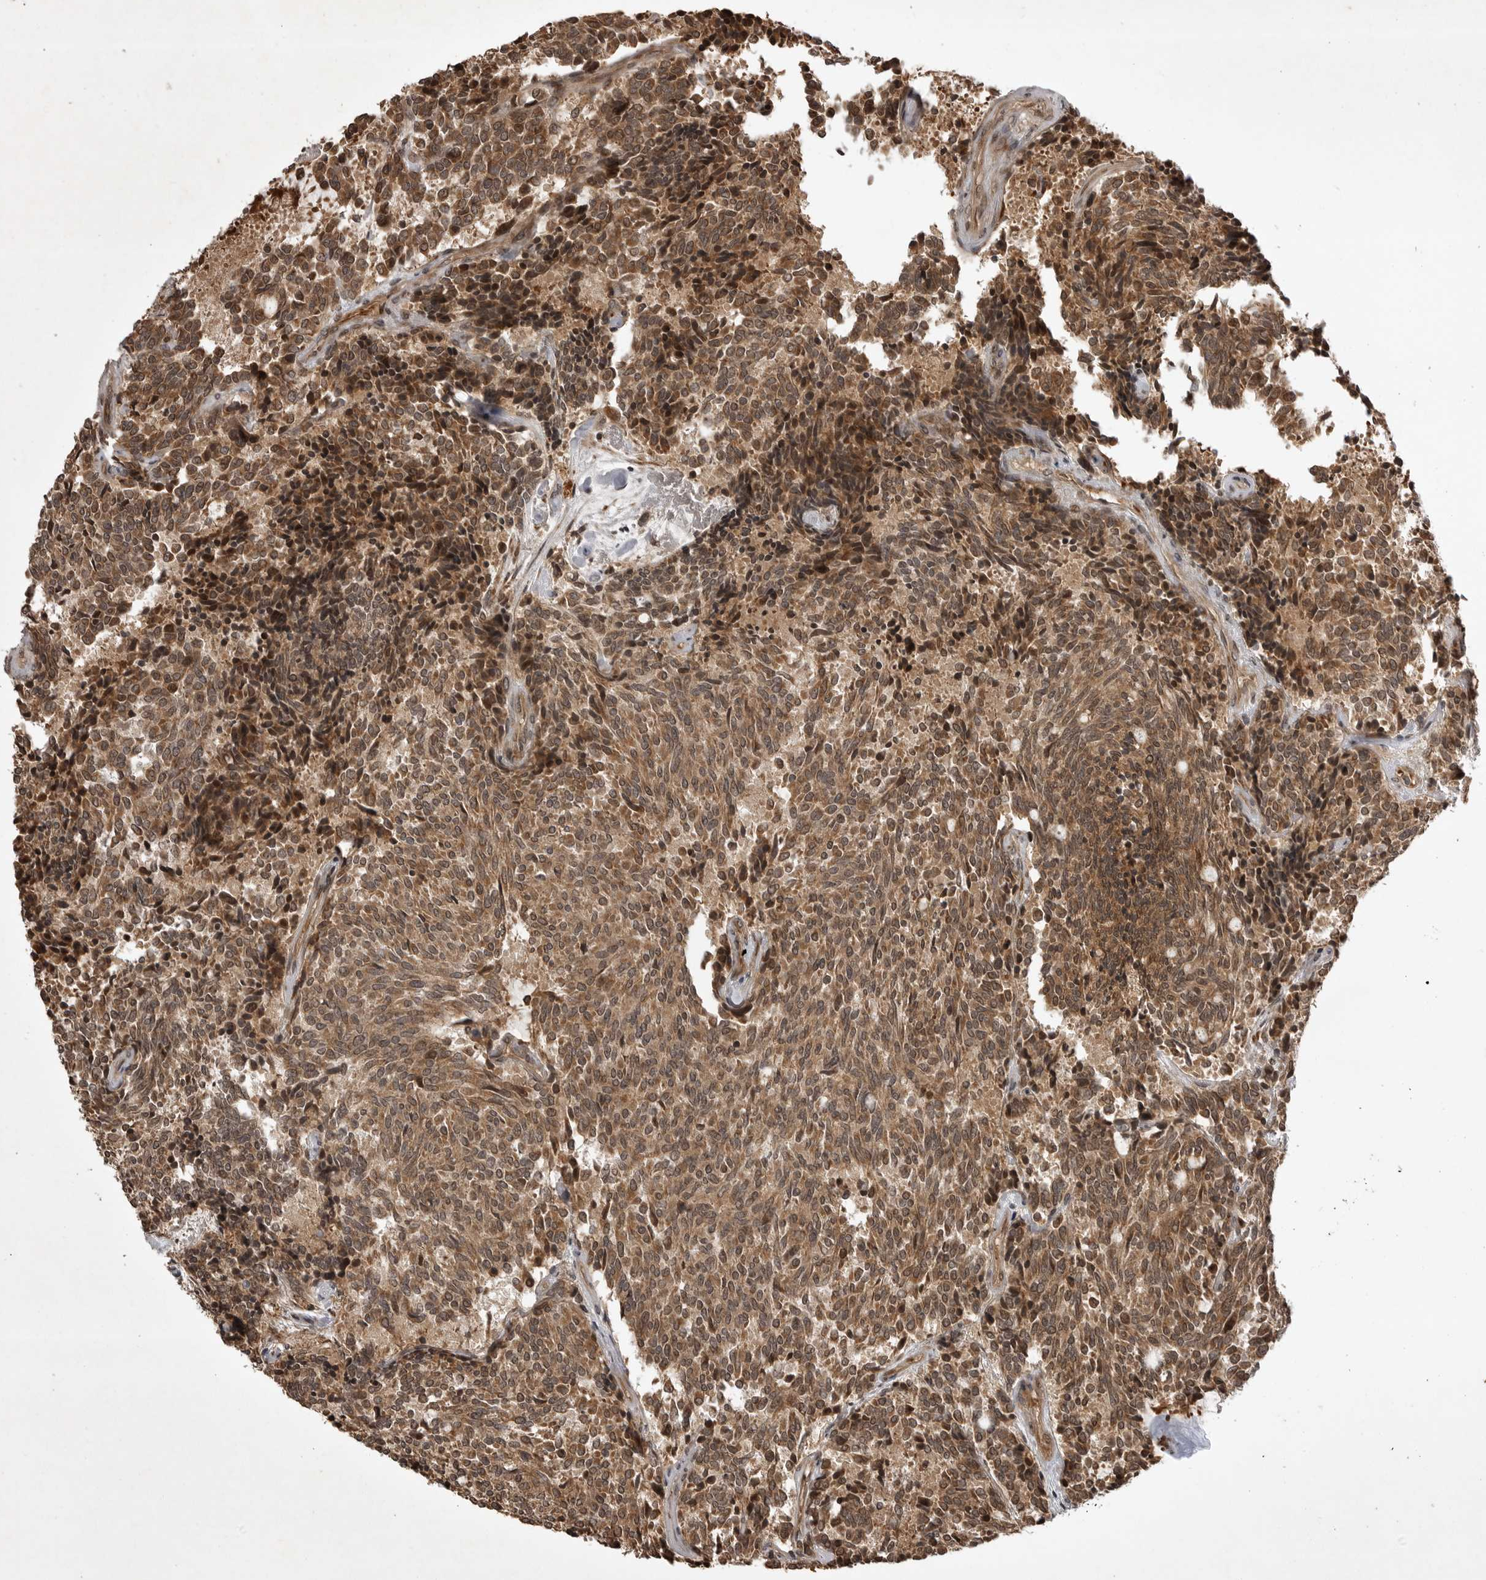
{"staining": {"intensity": "moderate", "quantity": ">75%", "location": "cytoplasmic/membranous,nuclear"}, "tissue": "carcinoid", "cell_type": "Tumor cells", "image_type": "cancer", "snomed": [{"axis": "morphology", "description": "Carcinoid, malignant, NOS"}, {"axis": "topography", "description": "Pancreas"}], "caption": "Immunohistochemistry staining of malignant carcinoid, which exhibits medium levels of moderate cytoplasmic/membranous and nuclear positivity in approximately >75% of tumor cells indicating moderate cytoplasmic/membranous and nuclear protein staining. The staining was performed using DAB (brown) for protein detection and nuclei were counterstained in hematoxylin (blue).", "gene": "AKAP7", "patient": {"sex": "female", "age": 54}}